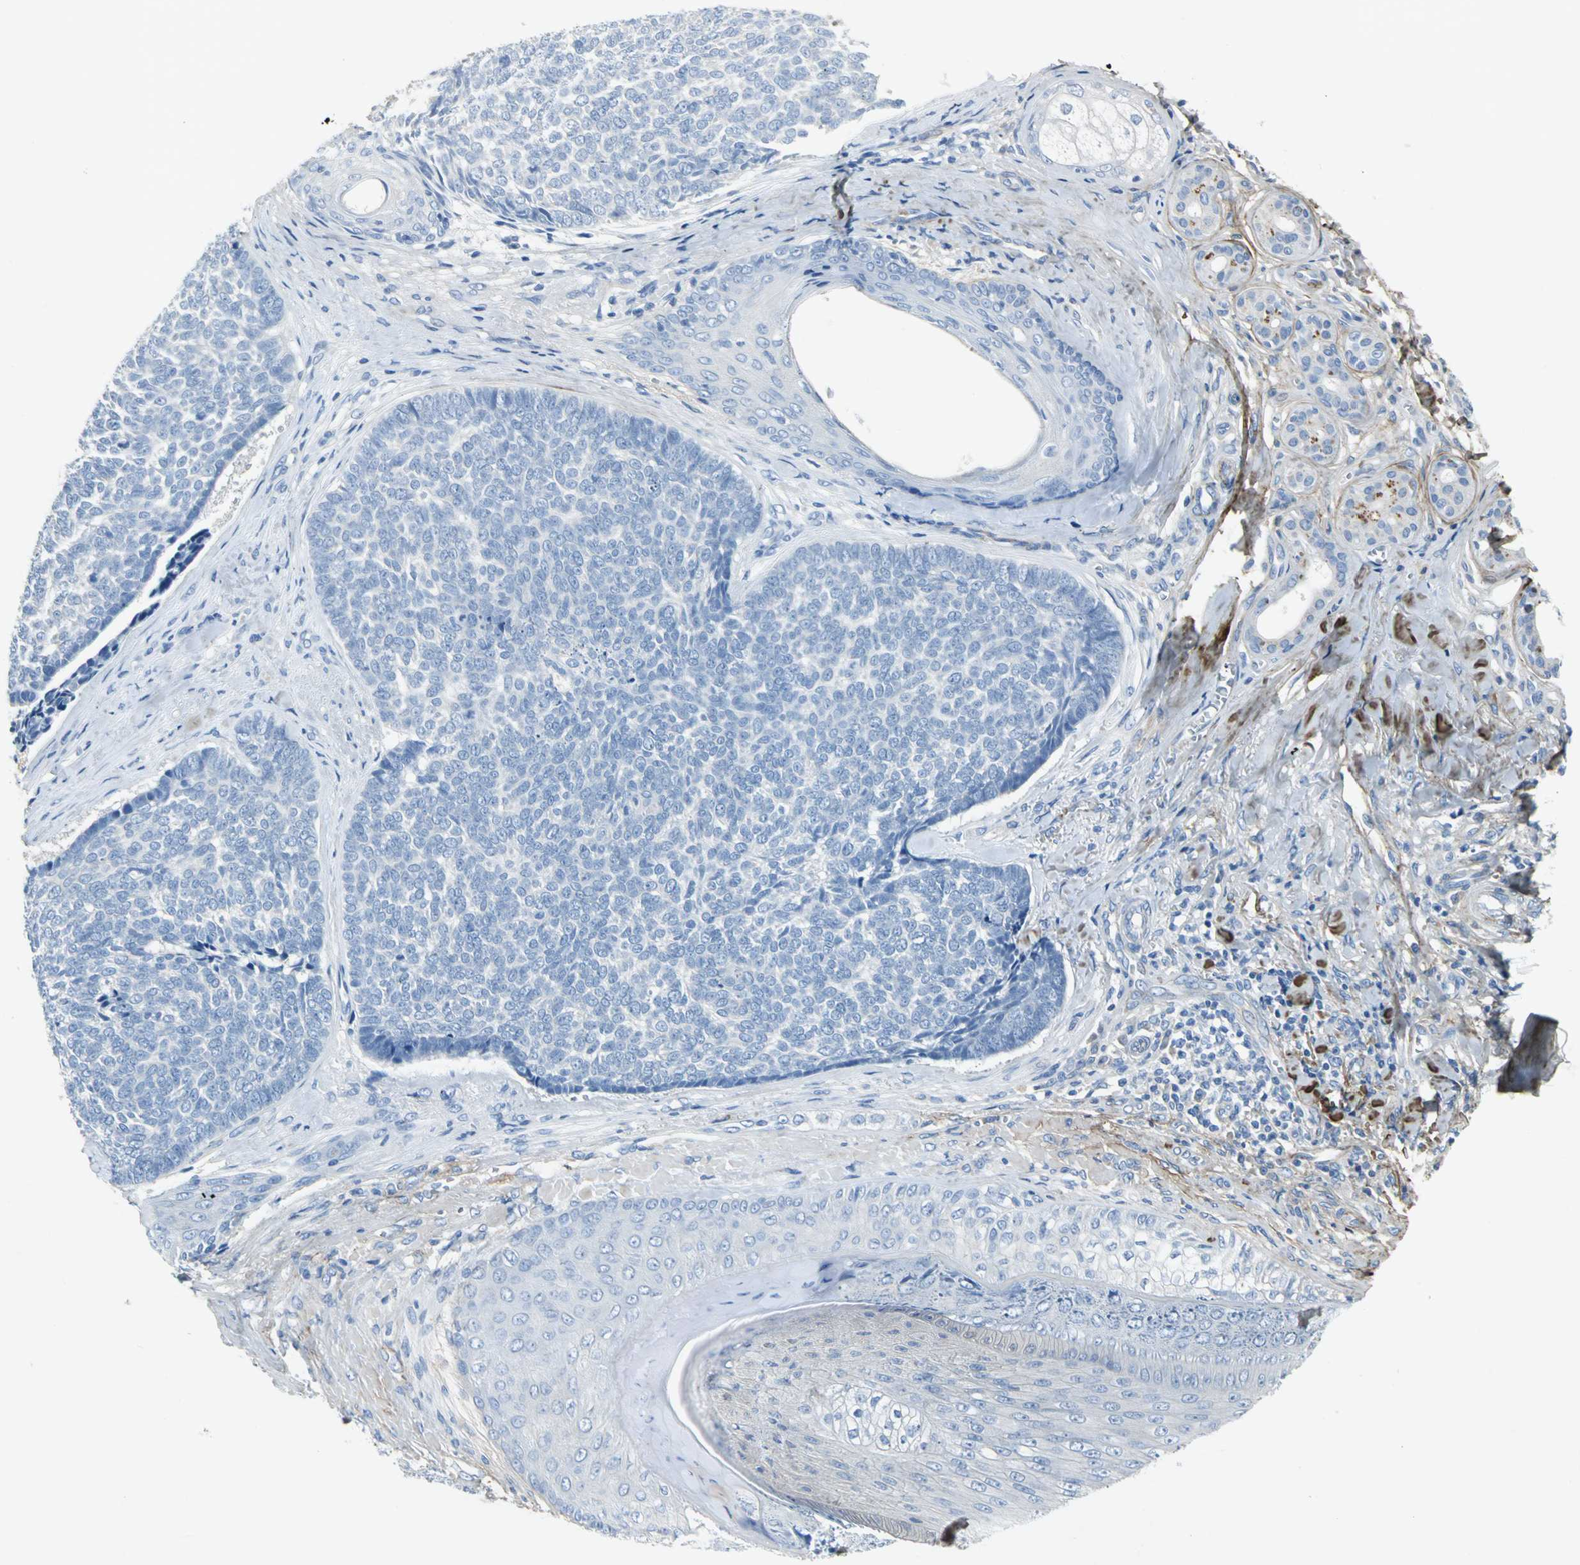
{"staining": {"intensity": "negative", "quantity": "none", "location": "none"}, "tissue": "skin cancer", "cell_type": "Tumor cells", "image_type": "cancer", "snomed": [{"axis": "morphology", "description": "Basal cell carcinoma"}, {"axis": "topography", "description": "Skin"}], "caption": "IHC histopathology image of skin basal cell carcinoma stained for a protein (brown), which demonstrates no expression in tumor cells.", "gene": "EFNB3", "patient": {"sex": "male", "age": 84}}